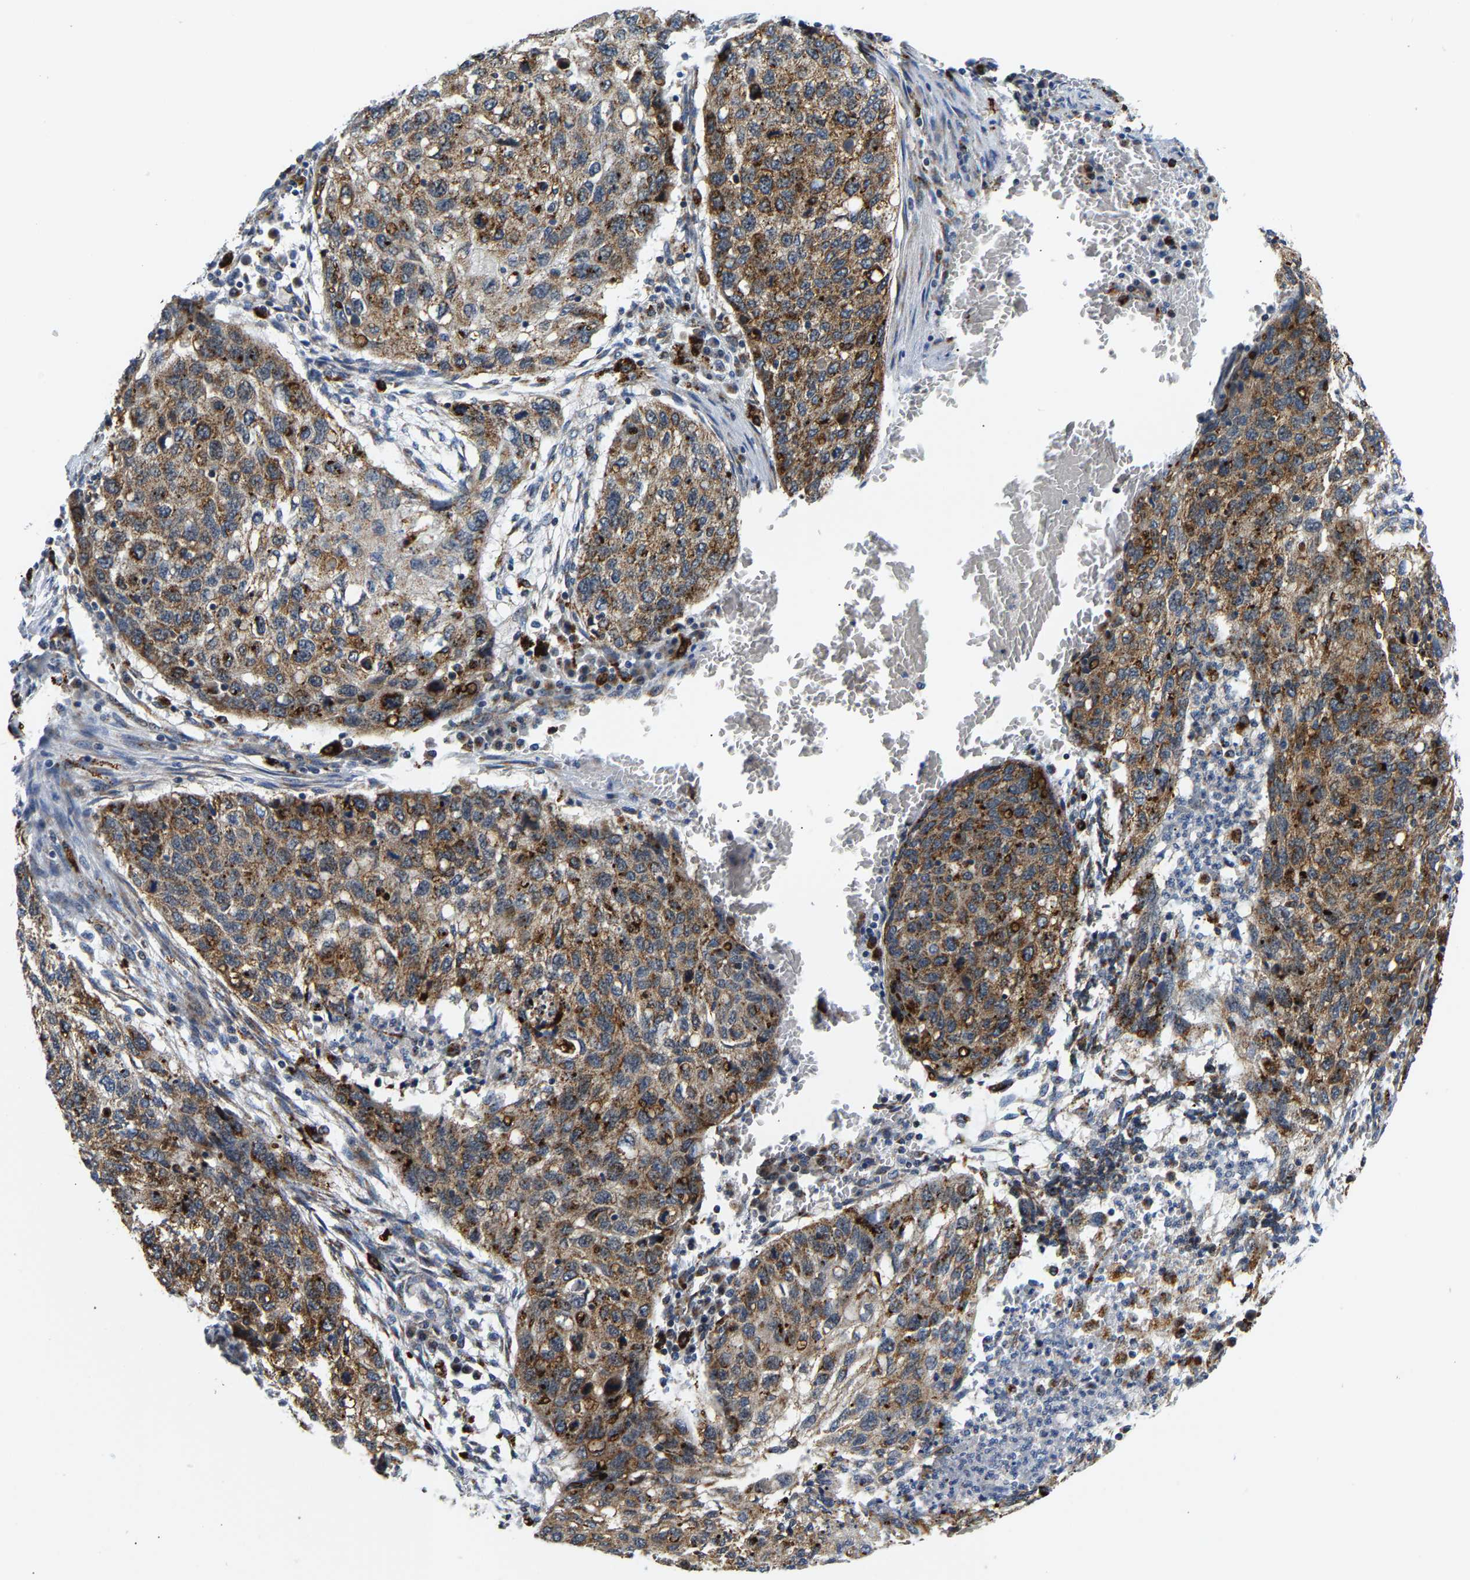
{"staining": {"intensity": "moderate", "quantity": ">75%", "location": "cytoplasmic/membranous"}, "tissue": "lung cancer", "cell_type": "Tumor cells", "image_type": "cancer", "snomed": [{"axis": "morphology", "description": "Squamous cell carcinoma, NOS"}, {"axis": "topography", "description": "Lung"}], "caption": "Immunohistochemical staining of lung squamous cell carcinoma demonstrates moderate cytoplasmic/membranous protein positivity in approximately >75% of tumor cells.", "gene": "GIMAP7", "patient": {"sex": "female", "age": 63}}